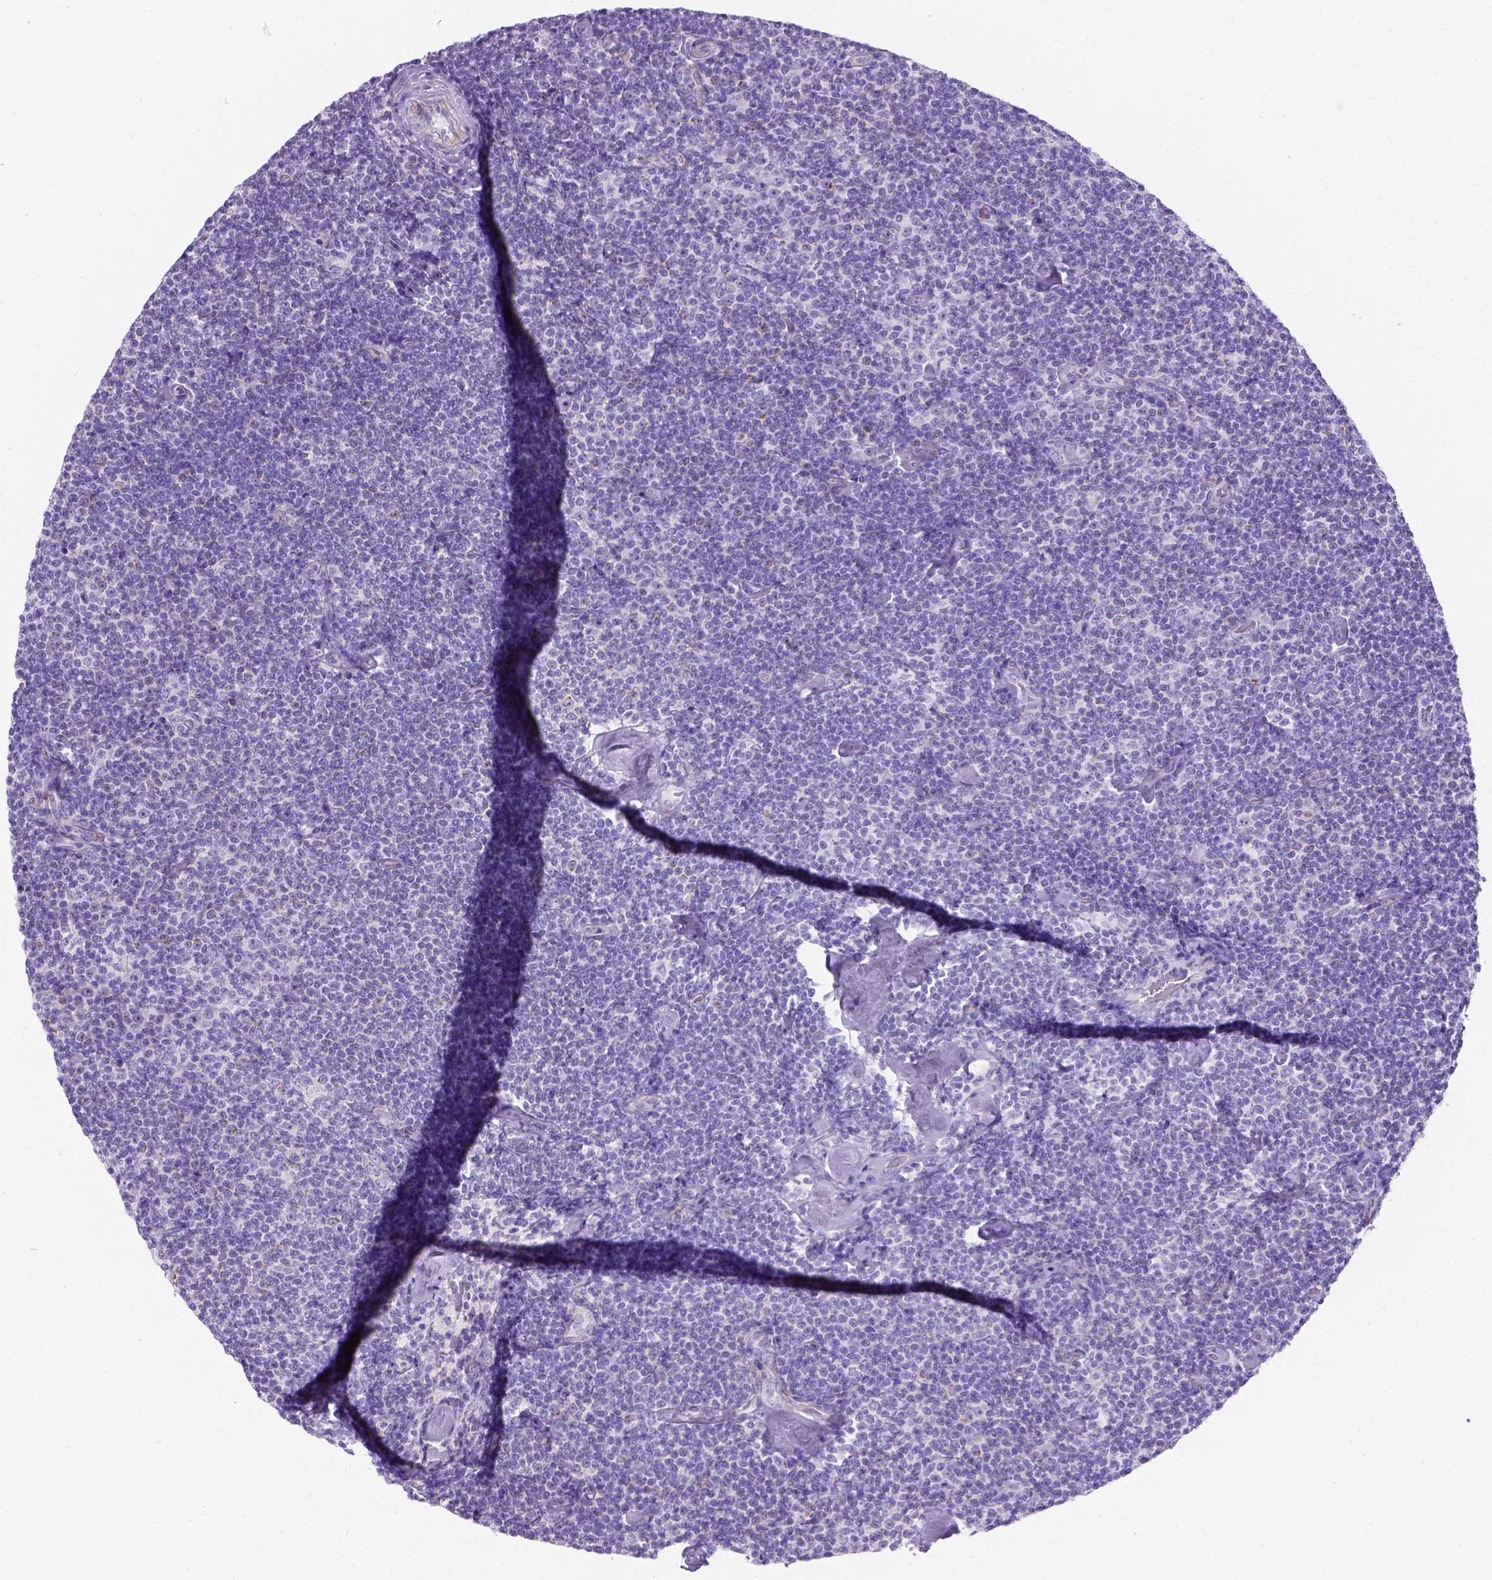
{"staining": {"intensity": "negative", "quantity": "none", "location": "none"}, "tissue": "lymphoma", "cell_type": "Tumor cells", "image_type": "cancer", "snomed": [{"axis": "morphology", "description": "Malignant lymphoma, non-Hodgkin's type, Low grade"}, {"axis": "topography", "description": "Lymph node"}], "caption": "This is a micrograph of IHC staining of malignant lymphoma, non-Hodgkin's type (low-grade), which shows no staining in tumor cells.", "gene": "MYH15", "patient": {"sex": "male", "age": 81}}